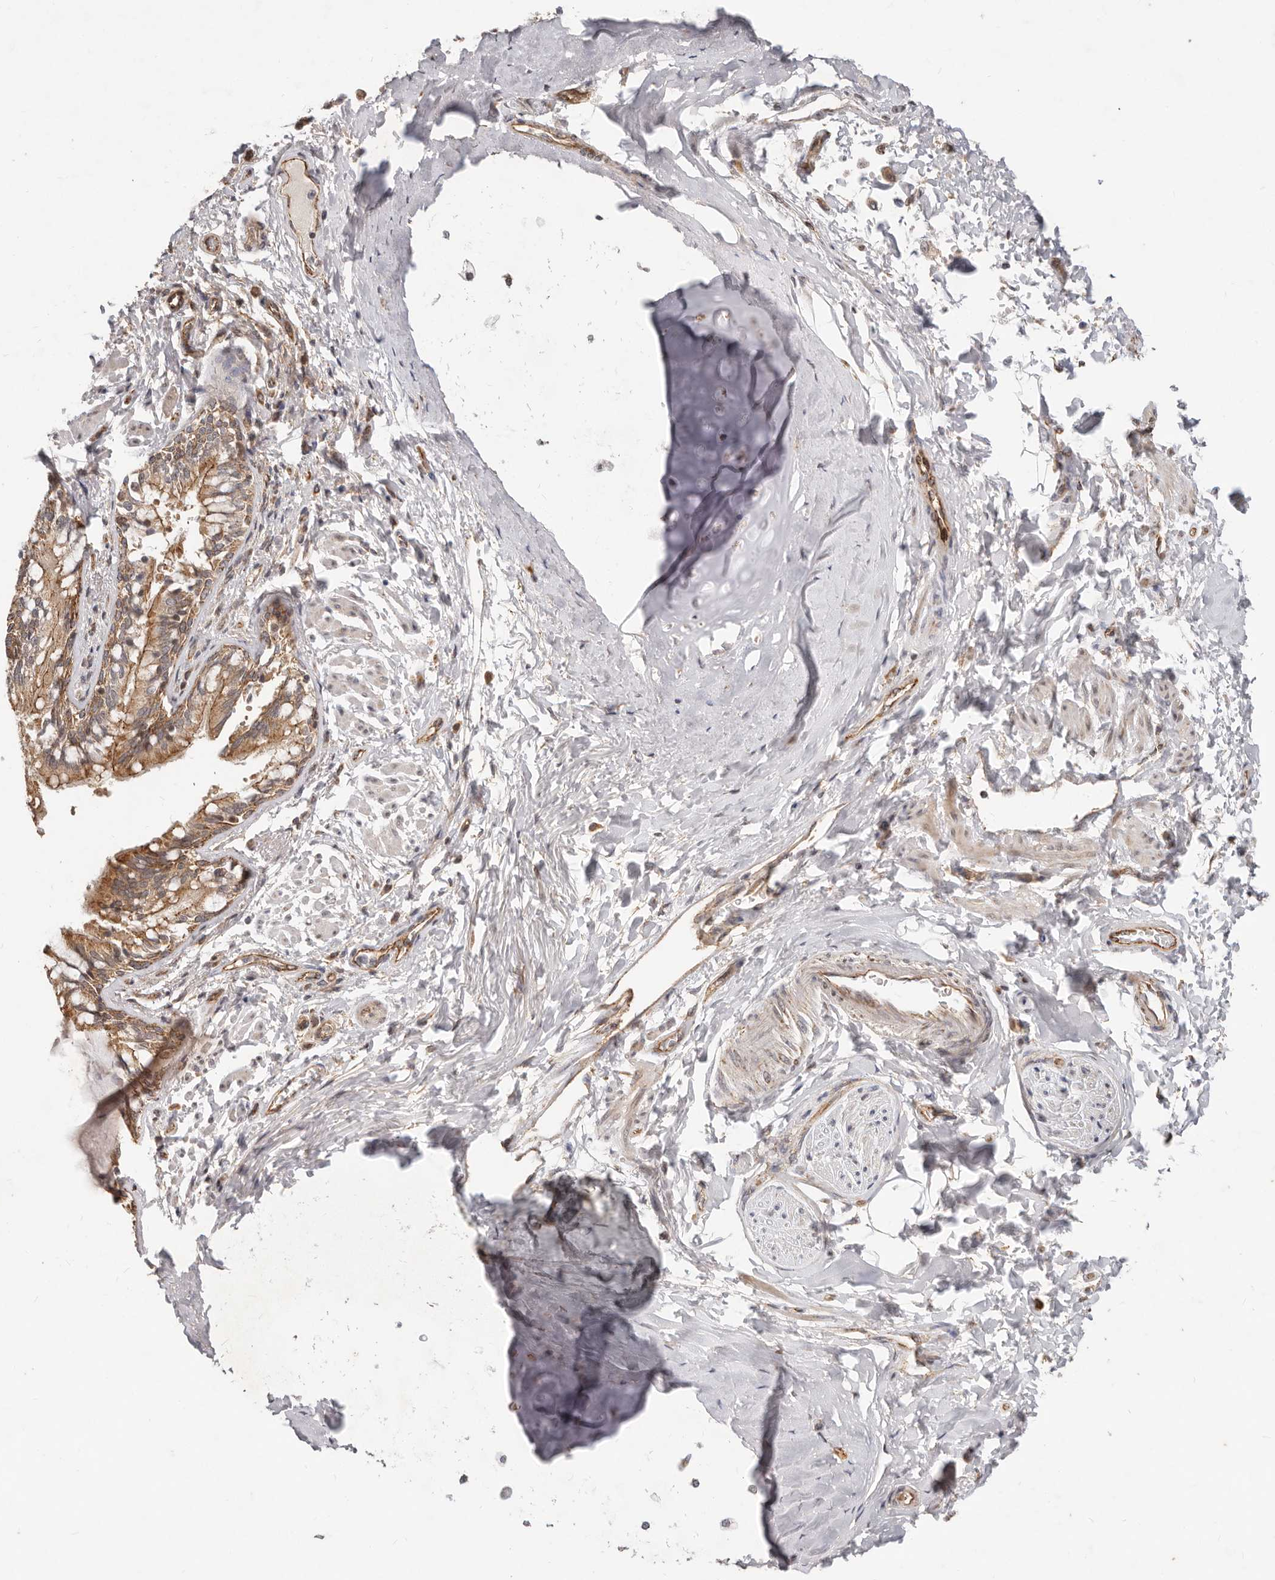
{"staining": {"intensity": "strong", "quantity": ">75%", "location": "cytoplasmic/membranous"}, "tissue": "bronchus", "cell_type": "Respiratory epithelial cells", "image_type": "normal", "snomed": [{"axis": "morphology", "description": "Normal tissue, NOS"}, {"axis": "morphology", "description": "Inflammation, NOS"}, {"axis": "topography", "description": "Lung"}], "caption": "Immunohistochemistry (DAB (3,3'-diaminobenzidine)) staining of benign bronchus demonstrates strong cytoplasmic/membranous protein expression in about >75% of respiratory epithelial cells.", "gene": "USP49", "patient": {"sex": "female", "age": 46}}